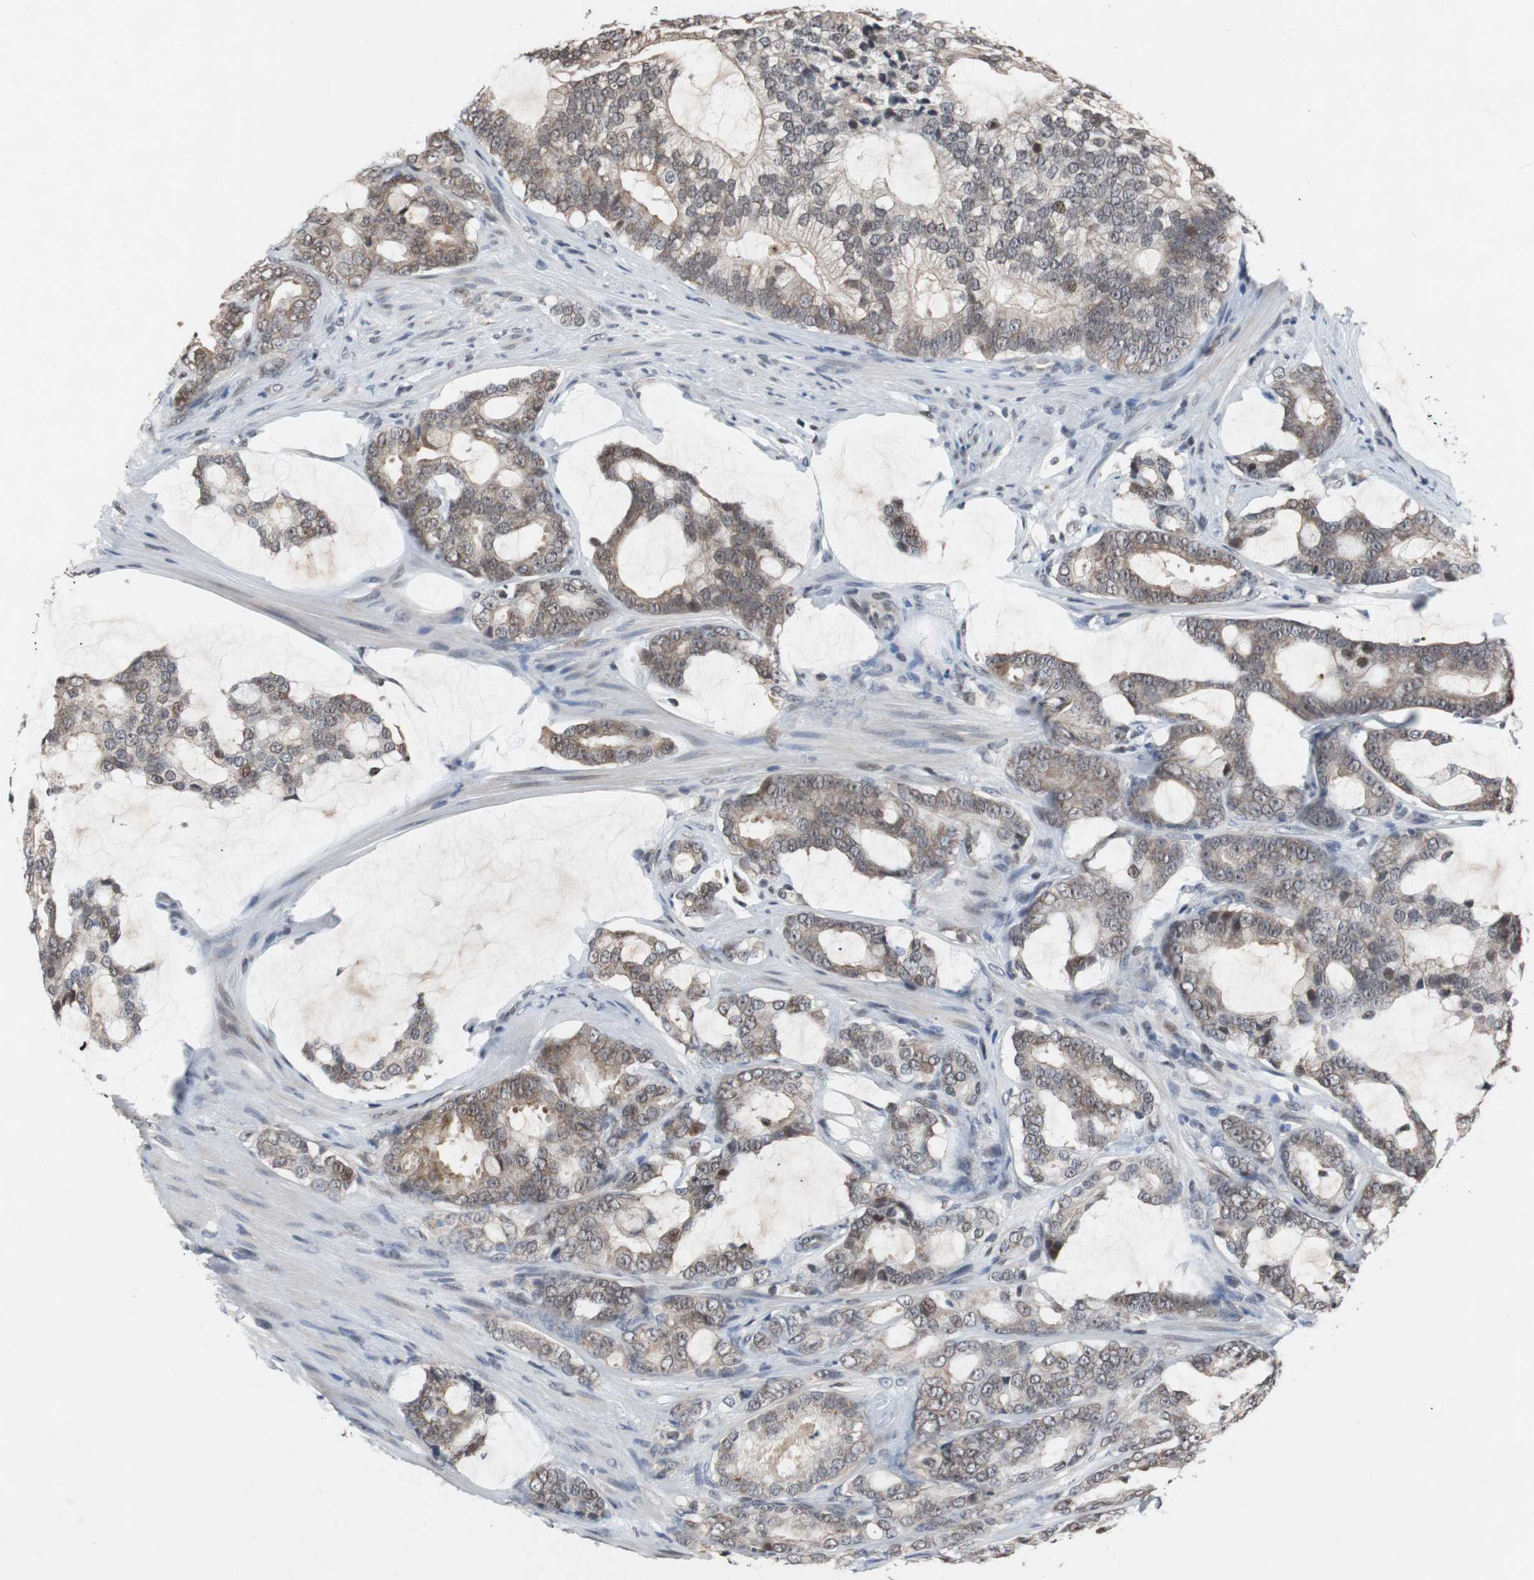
{"staining": {"intensity": "moderate", "quantity": "25%-75%", "location": "cytoplasmic/membranous"}, "tissue": "prostate cancer", "cell_type": "Tumor cells", "image_type": "cancer", "snomed": [{"axis": "morphology", "description": "Adenocarcinoma, Low grade"}, {"axis": "topography", "description": "Prostate"}], "caption": "Protein expression analysis of prostate cancer displays moderate cytoplasmic/membranous positivity in about 25%-75% of tumor cells.", "gene": "TP63", "patient": {"sex": "male", "age": 58}}